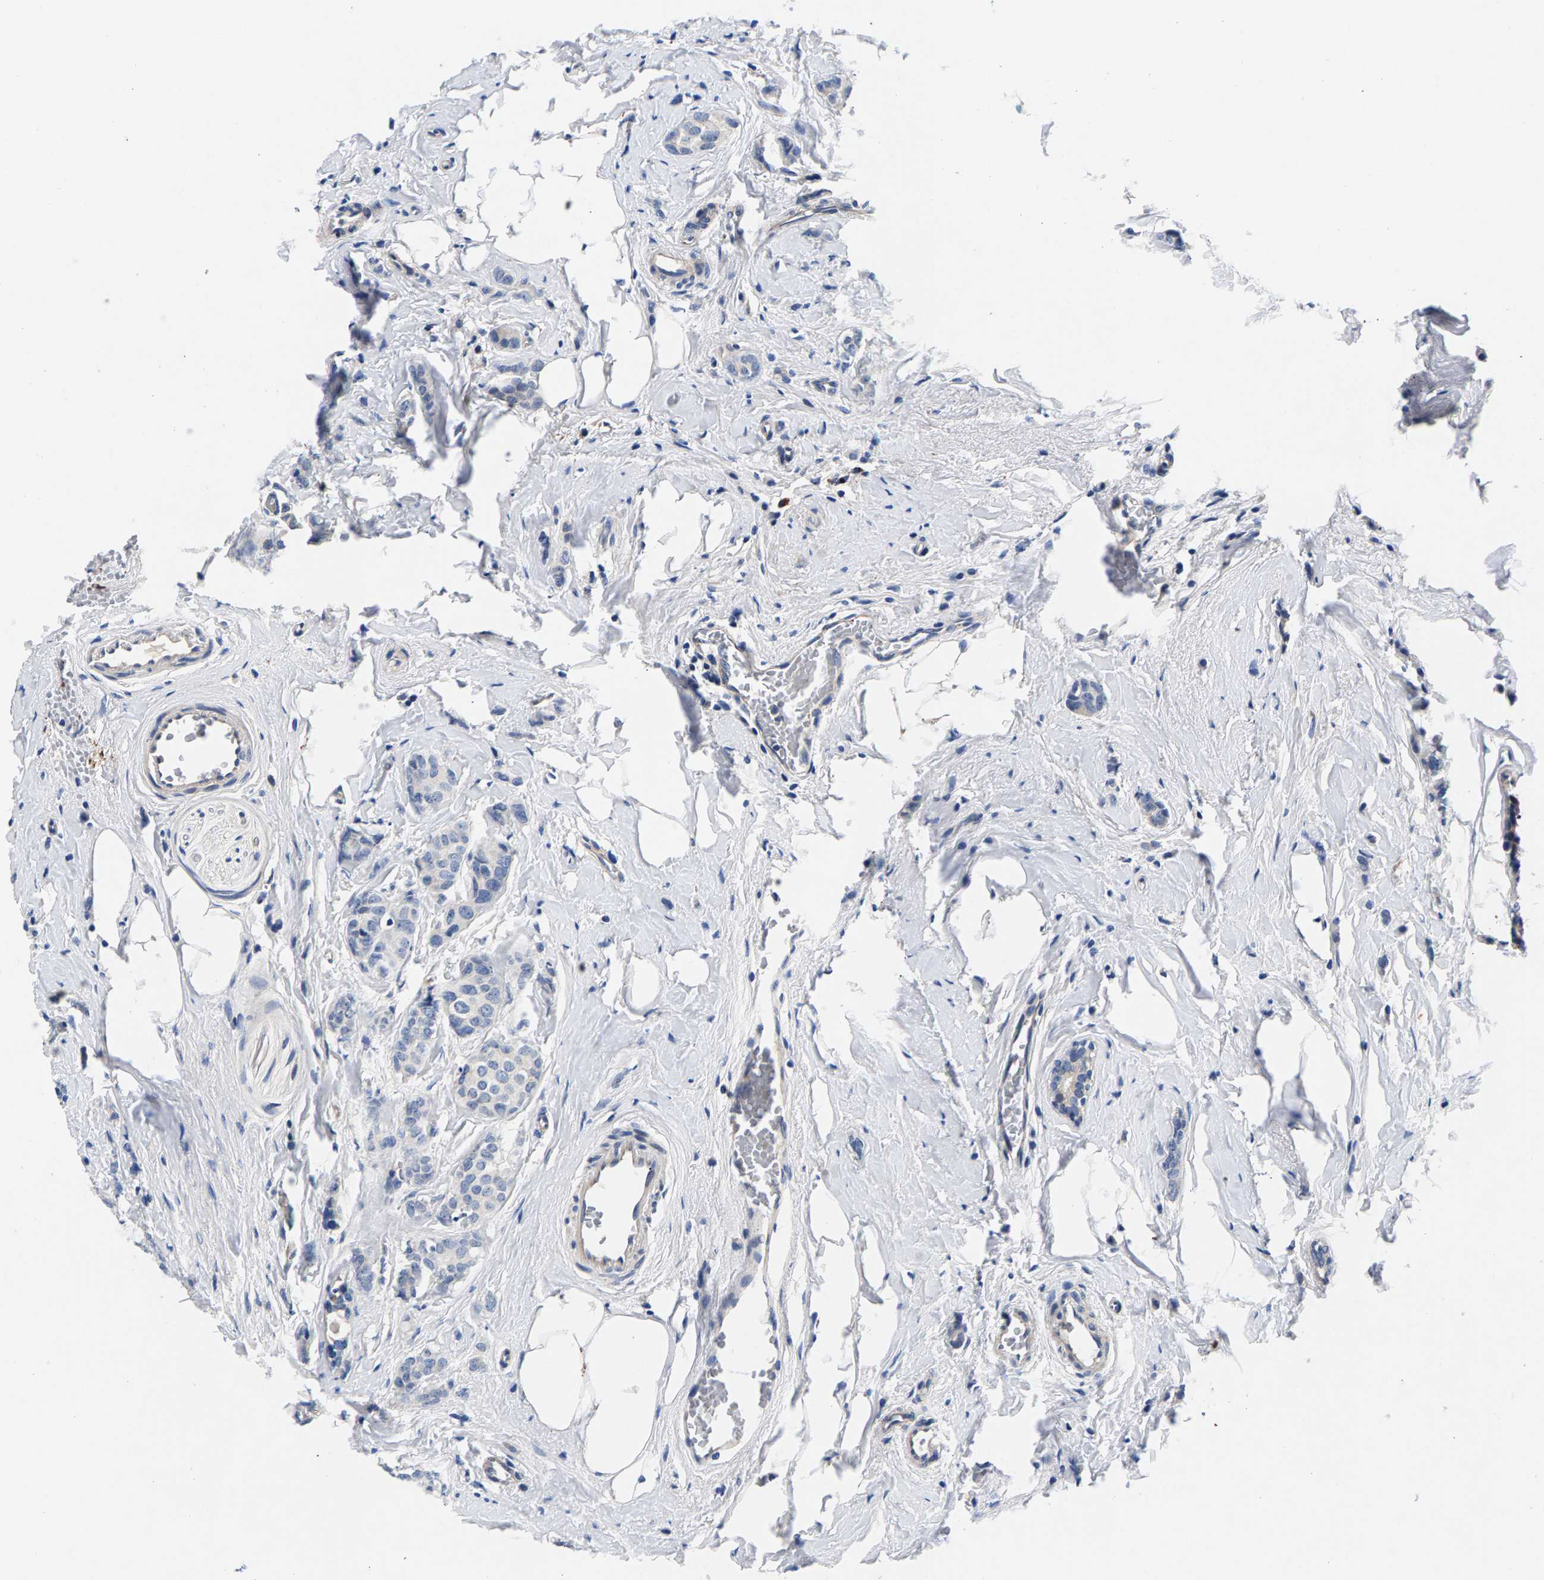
{"staining": {"intensity": "negative", "quantity": "none", "location": "none"}, "tissue": "breast cancer", "cell_type": "Tumor cells", "image_type": "cancer", "snomed": [{"axis": "morphology", "description": "Lobular carcinoma"}, {"axis": "topography", "description": "Breast"}], "caption": "DAB (3,3'-diaminobenzidine) immunohistochemical staining of breast cancer (lobular carcinoma) demonstrates no significant staining in tumor cells.", "gene": "P2RY4", "patient": {"sex": "female", "age": 60}}